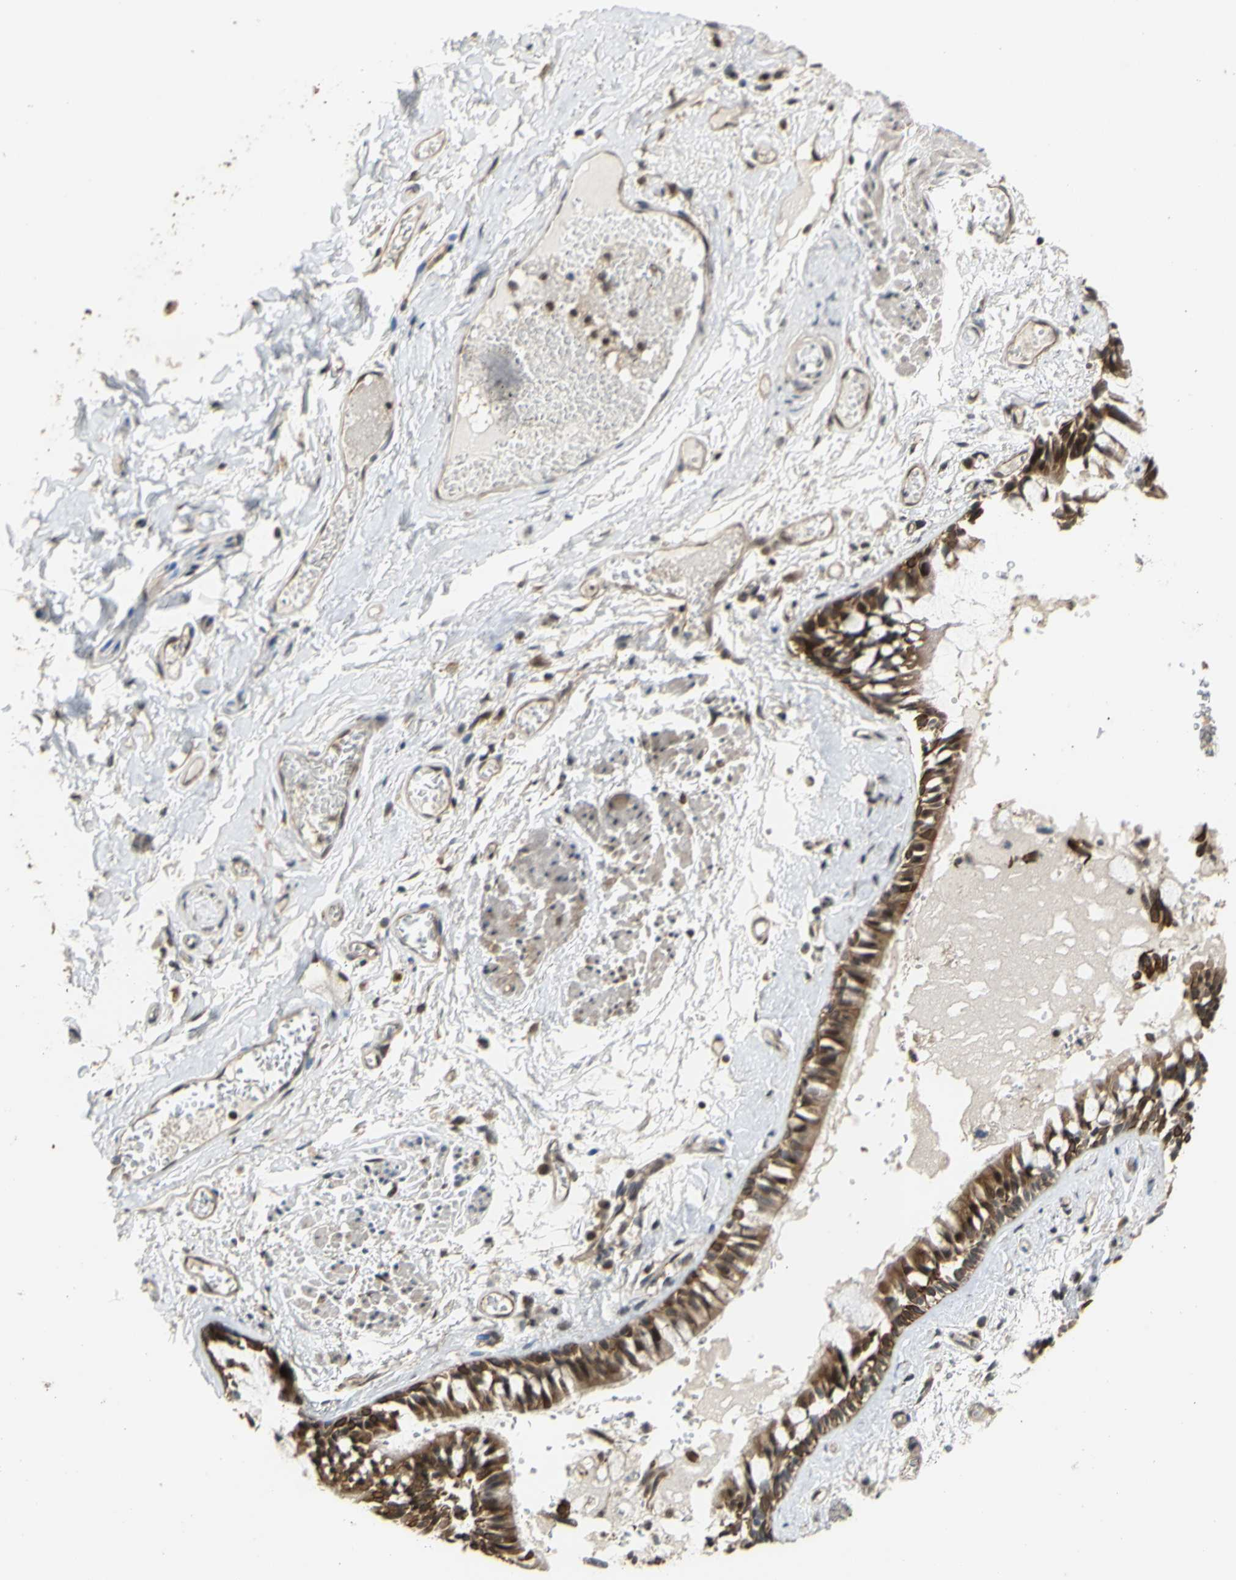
{"staining": {"intensity": "strong", "quantity": ">75%", "location": "cytoplasmic/membranous,nuclear"}, "tissue": "bronchus", "cell_type": "Respiratory epithelial cells", "image_type": "normal", "snomed": [{"axis": "morphology", "description": "Normal tissue, NOS"}, {"axis": "morphology", "description": "Inflammation, NOS"}, {"axis": "topography", "description": "Cartilage tissue"}, {"axis": "topography", "description": "Lung"}], "caption": "DAB (3,3'-diaminobenzidine) immunohistochemical staining of normal human bronchus demonstrates strong cytoplasmic/membranous,nuclear protein positivity in about >75% of respiratory epithelial cells. The staining was performed using DAB (3,3'-diaminobenzidine), with brown indicating positive protein expression. Nuclei are stained blue with hematoxylin.", "gene": "GTF2E2", "patient": {"sex": "male", "age": 71}}